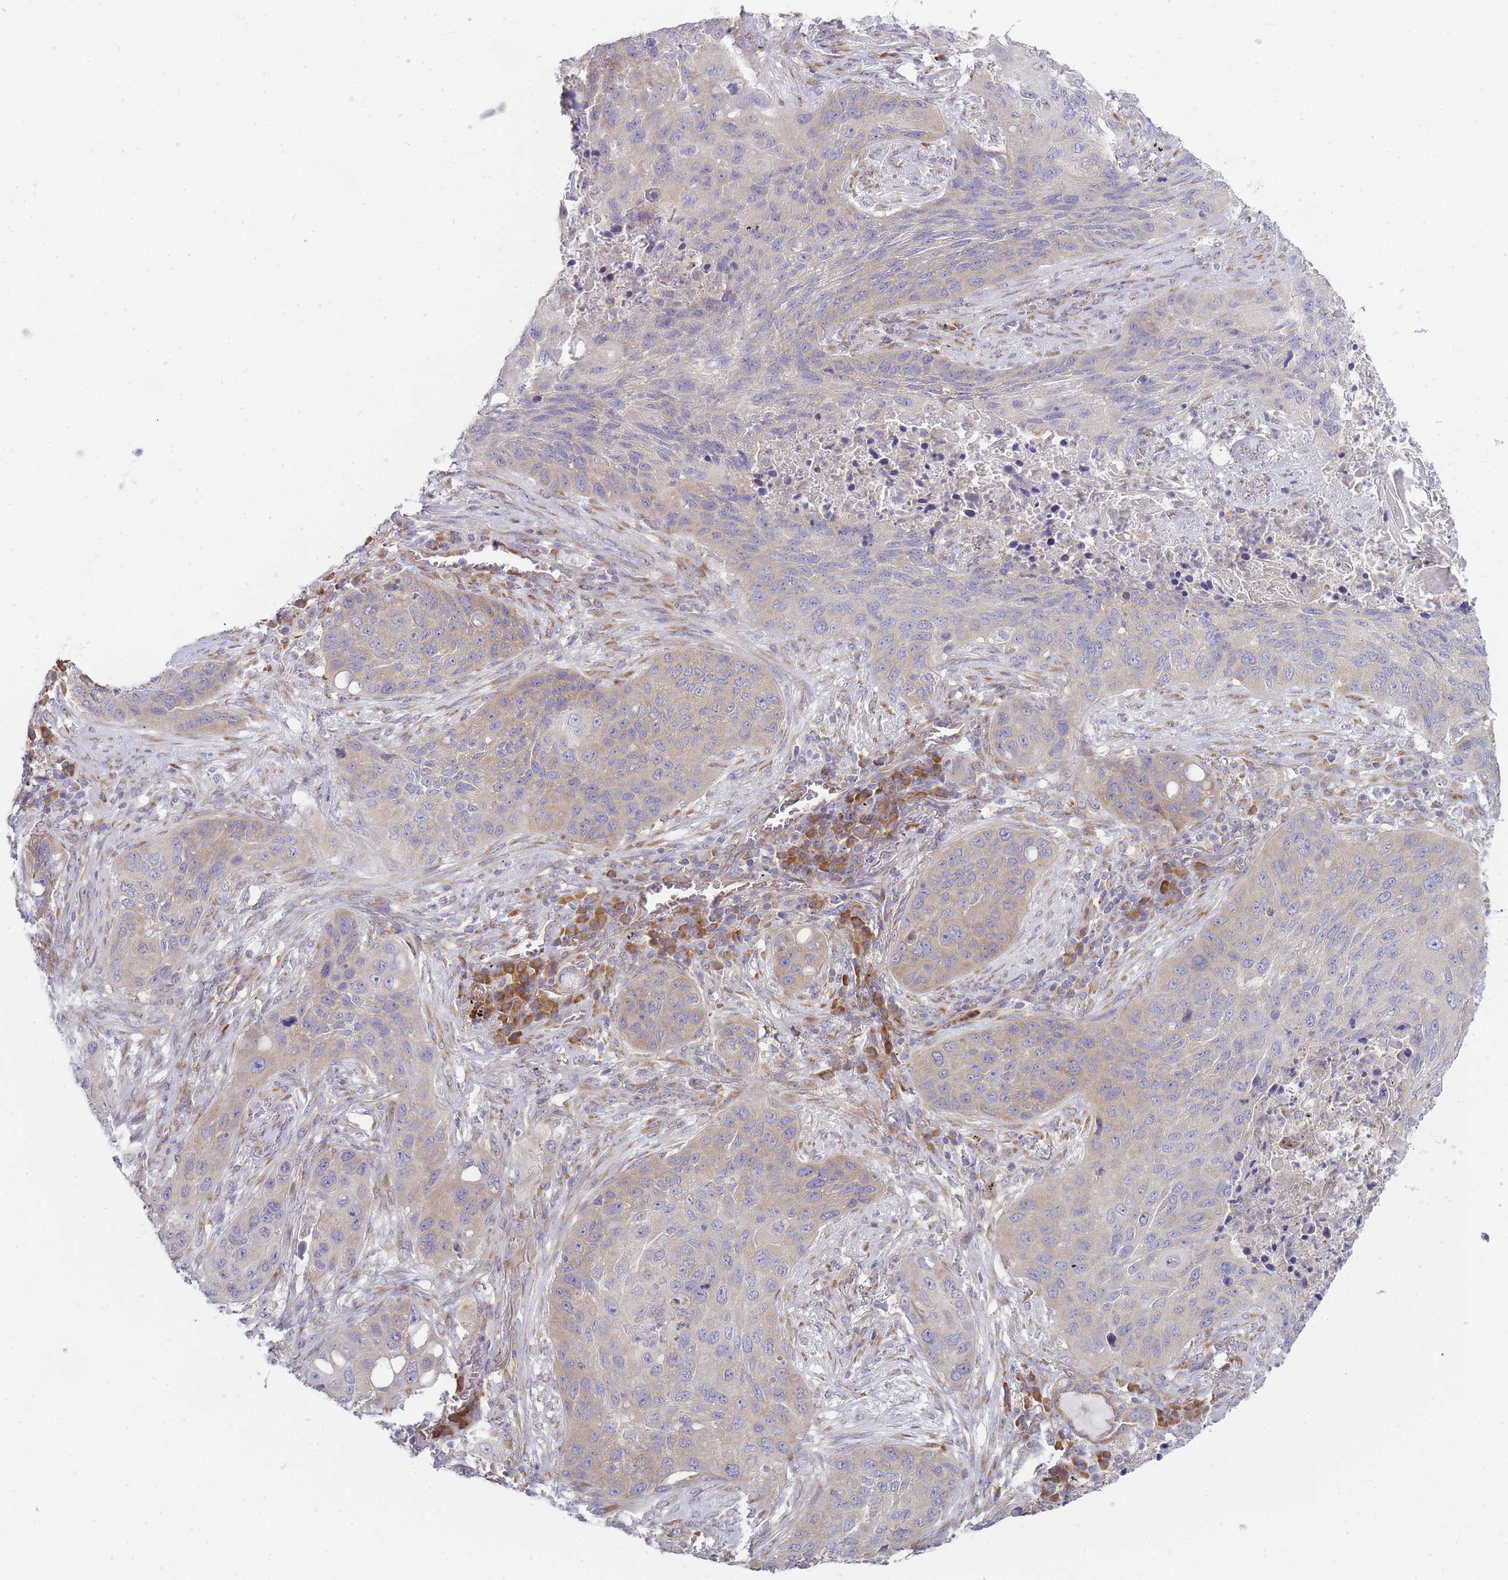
{"staining": {"intensity": "moderate", "quantity": "25%-75%", "location": "cytoplasmic/membranous"}, "tissue": "lung cancer", "cell_type": "Tumor cells", "image_type": "cancer", "snomed": [{"axis": "morphology", "description": "Squamous cell carcinoma, NOS"}, {"axis": "topography", "description": "Lung"}], "caption": "This photomicrograph exhibits IHC staining of human lung cancer, with medium moderate cytoplasmic/membranous staining in about 25%-75% of tumor cells.", "gene": "OR5L2", "patient": {"sex": "female", "age": 63}}